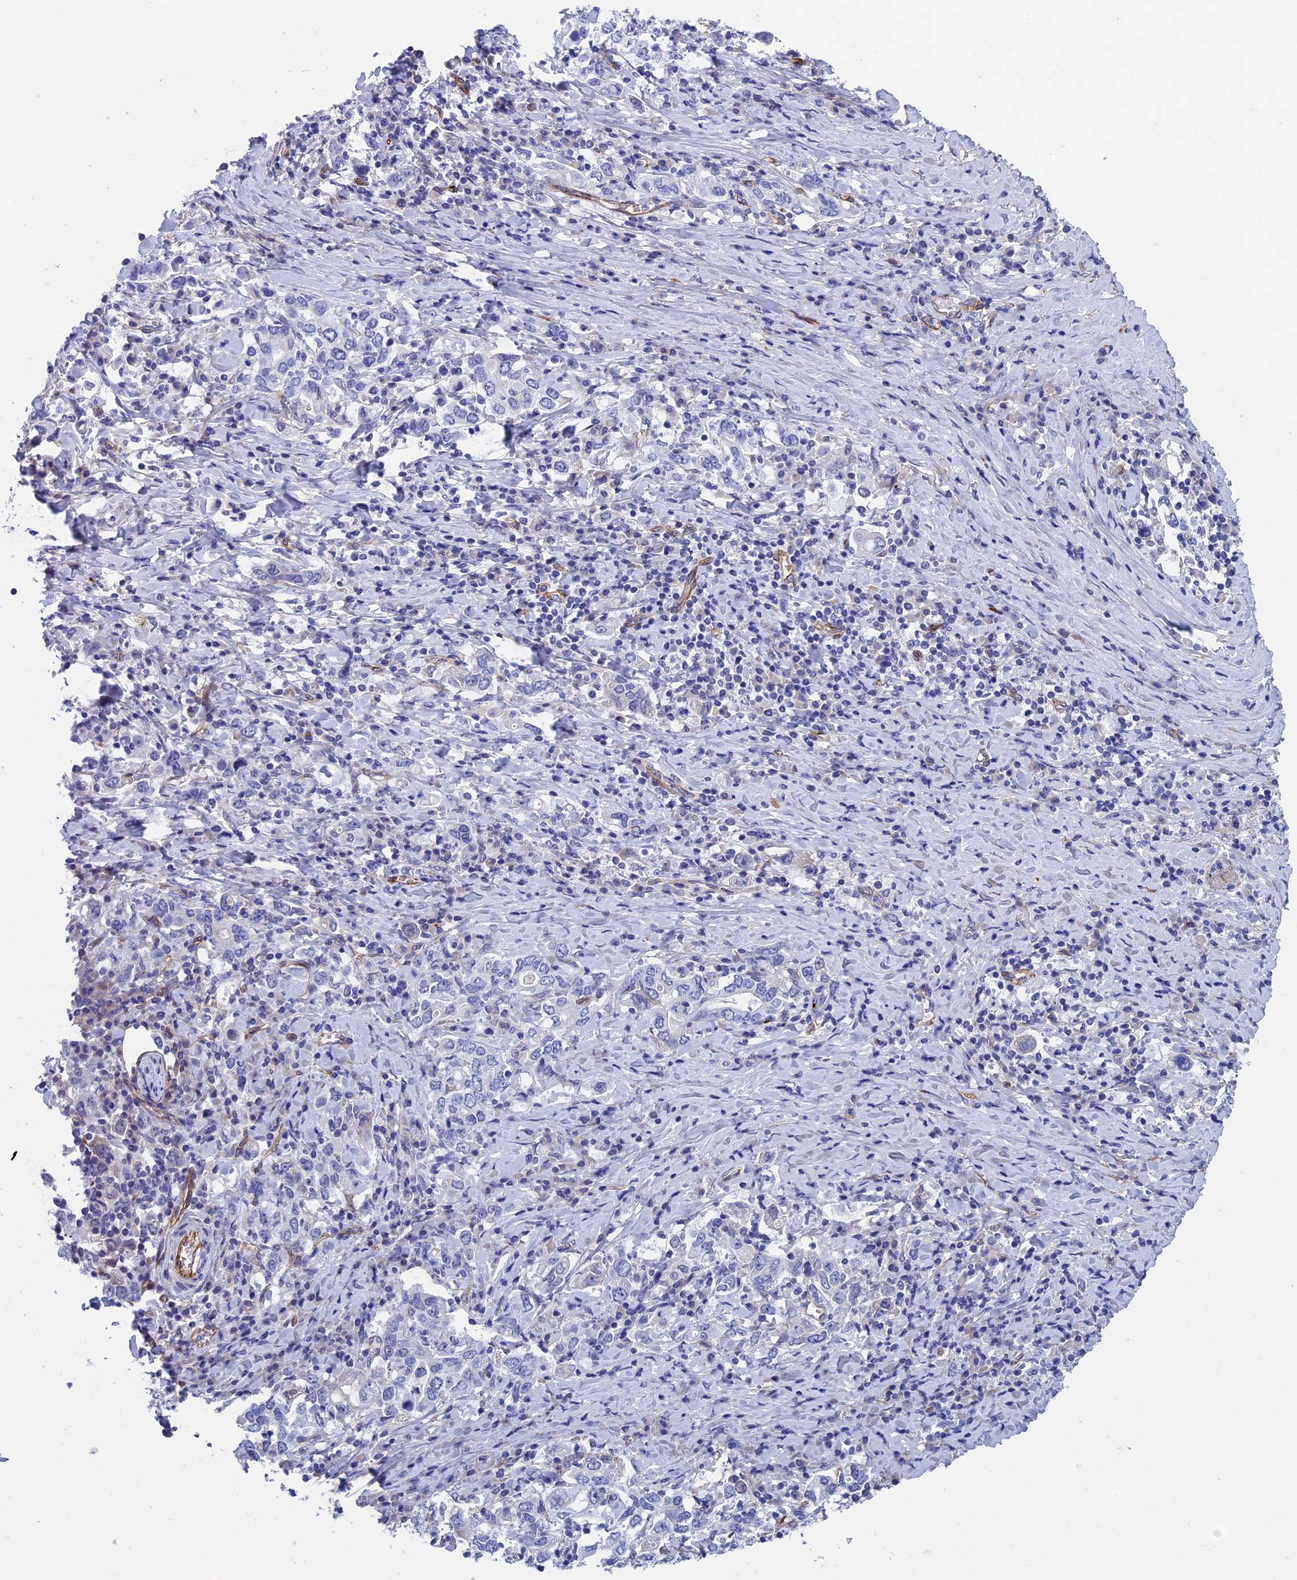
{"staining": {"intensity": "negative", "quantity": "none", "location": "none"}, "tissue": "stomach cancer", "cell_type": "Tumor cells", "image_type": "cancer", "snomed": [{"axis": "morphology", "description": "Adenocarcinoma, NOS"}, {"axis": "topography", "description": "Stomach, upper"}, {"axis": "topography", "description": "Stomach"}], "caption": "Histopathology image shows no significant protein staining in tumor cells of stomach cancer (adenocarcinoma).", "gene": "INSYN1", "patient": {"sex": "male", "age": 62}}